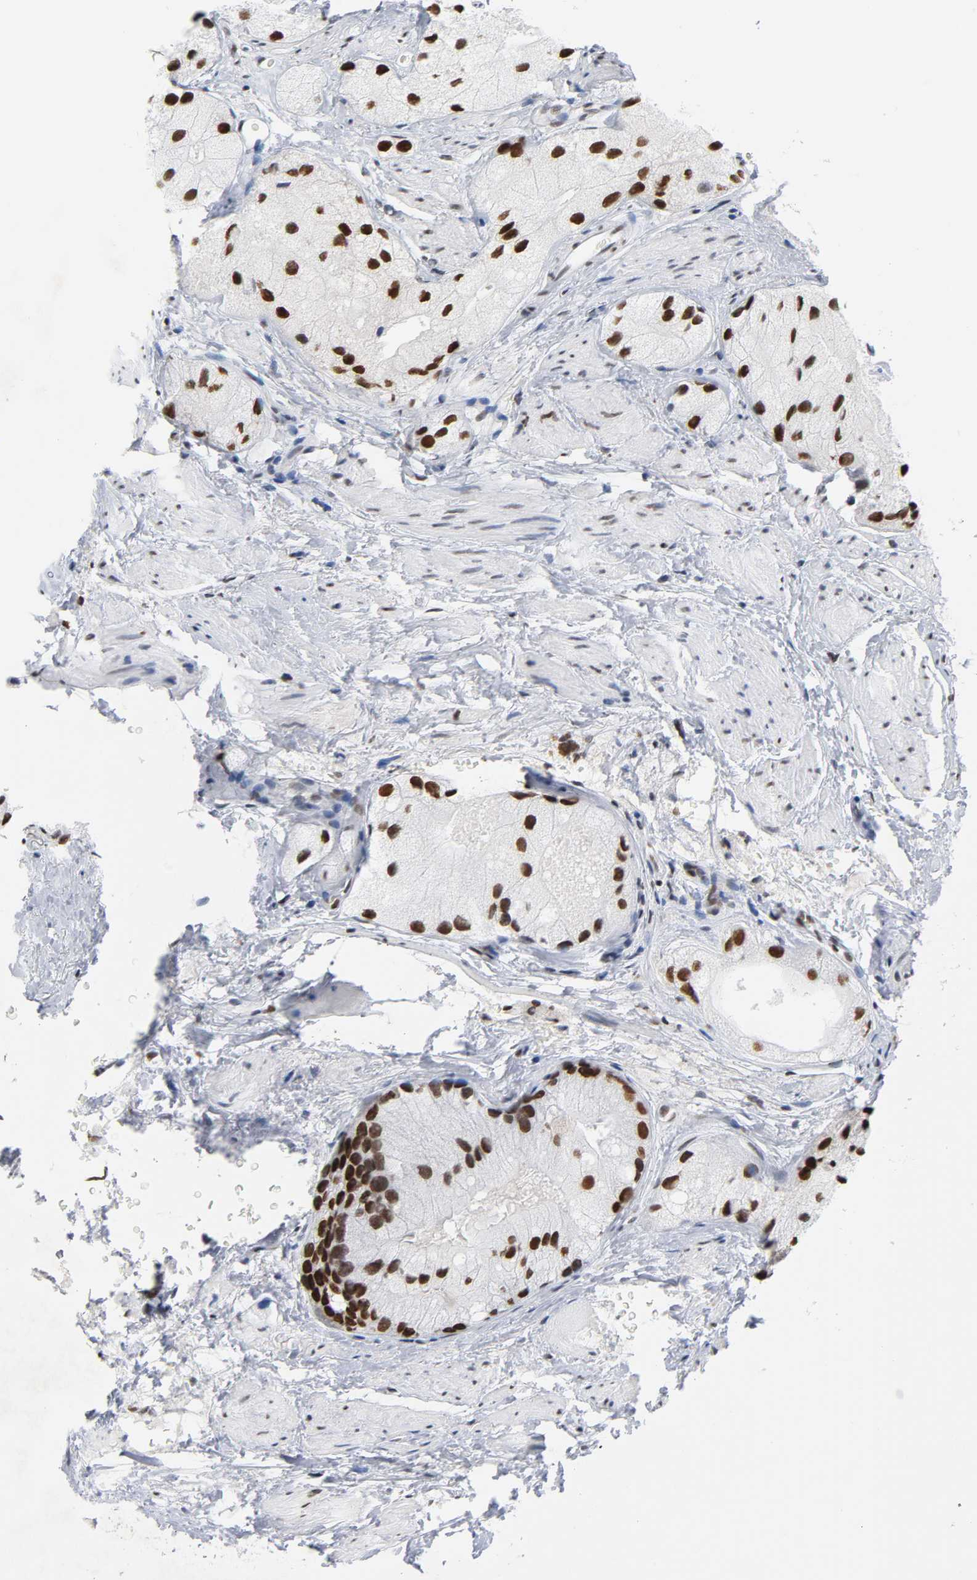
{"staining": {"intensity": "strong", "quantity": ">75%", "location": "nuclear"}, "tissue": "prostate cancer", "cell_type": "Tumor cells", "image_type": "cancer", "snomed": [{"axis": "morphology", "description": "Adenocarcinoma, Low grade"}, {"axis": "topography", "description": "Prostate"}], "caption": "An immunohistochemistry (IHC) histopathology image of neoplastic tissue is shown. Protein staining in brown shows strong nuclear positivity in prostate cancer (adenocarcinoma (low-grade)) within tumor cells. (Stains: DAB in brown, nuclei in blue, Microscopy: brightfield microscopy at high magnification).", "gene": "CSTF2", "patient": {"sex": "male", "age": 69}}